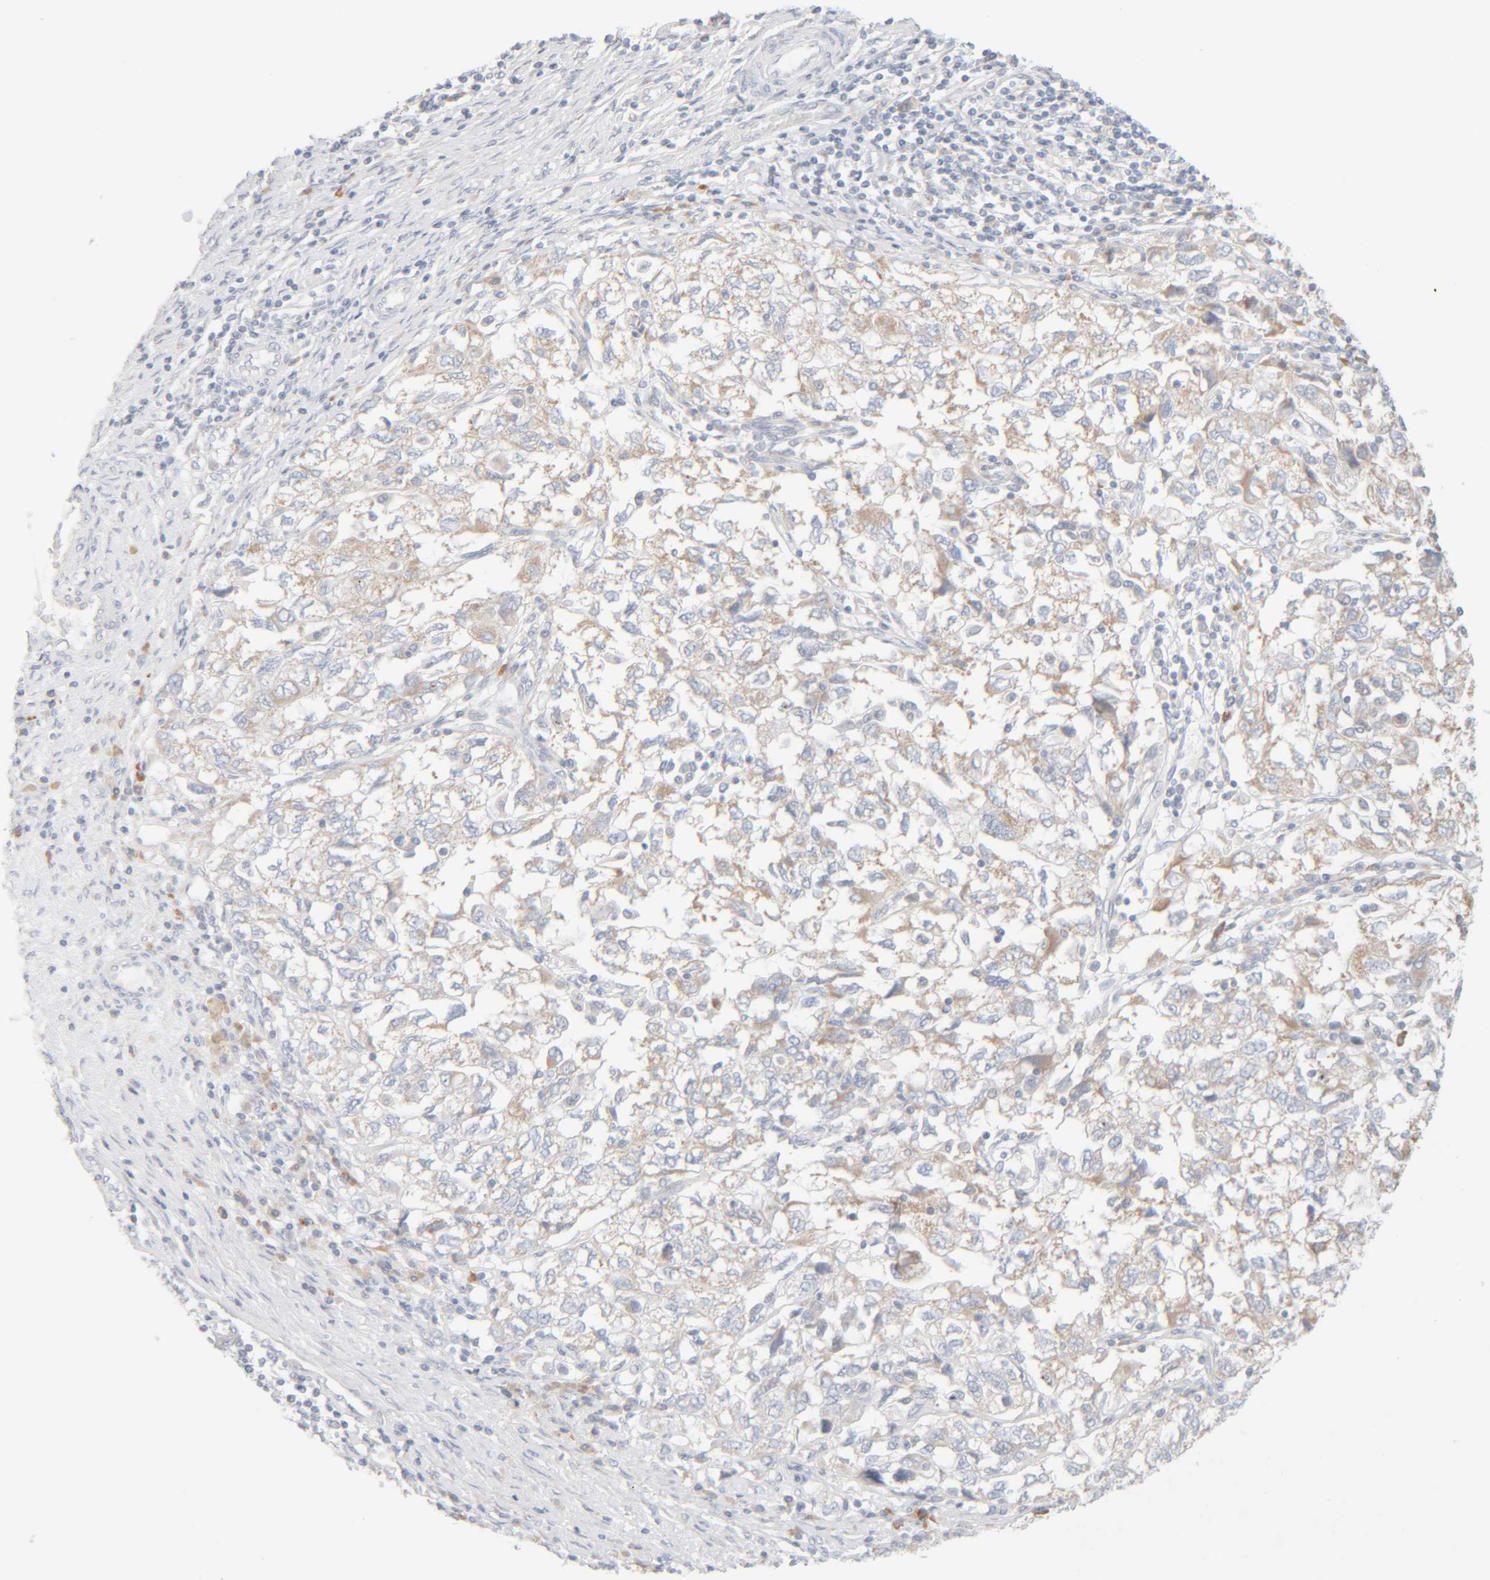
{"staining": {"intensity": "weak", "quantity": "25%-75%", "location": "cytoplasmic/membranous"}, "tissue": "ovarian cancer", "cell_type": "Tumor cells", "image_type": "cancer", "snomed": [{"axis": "morphology", "description": "Carcinoma, NOS"}, {"axis": "morphology", "description": "Cystadenocarcinoma, serous, NOS"}, {"axis": "topography", "description": "Ovary"}], "caption": "About 25%-75% of tumor cells in human ovarian cancer (carcinoma) display weak cytoplasmic/membranous protein positivity as visualized by brown immunohistochemical staining.", "gene": "RIDA", "patient": {"sex": "female", "age": 69}}